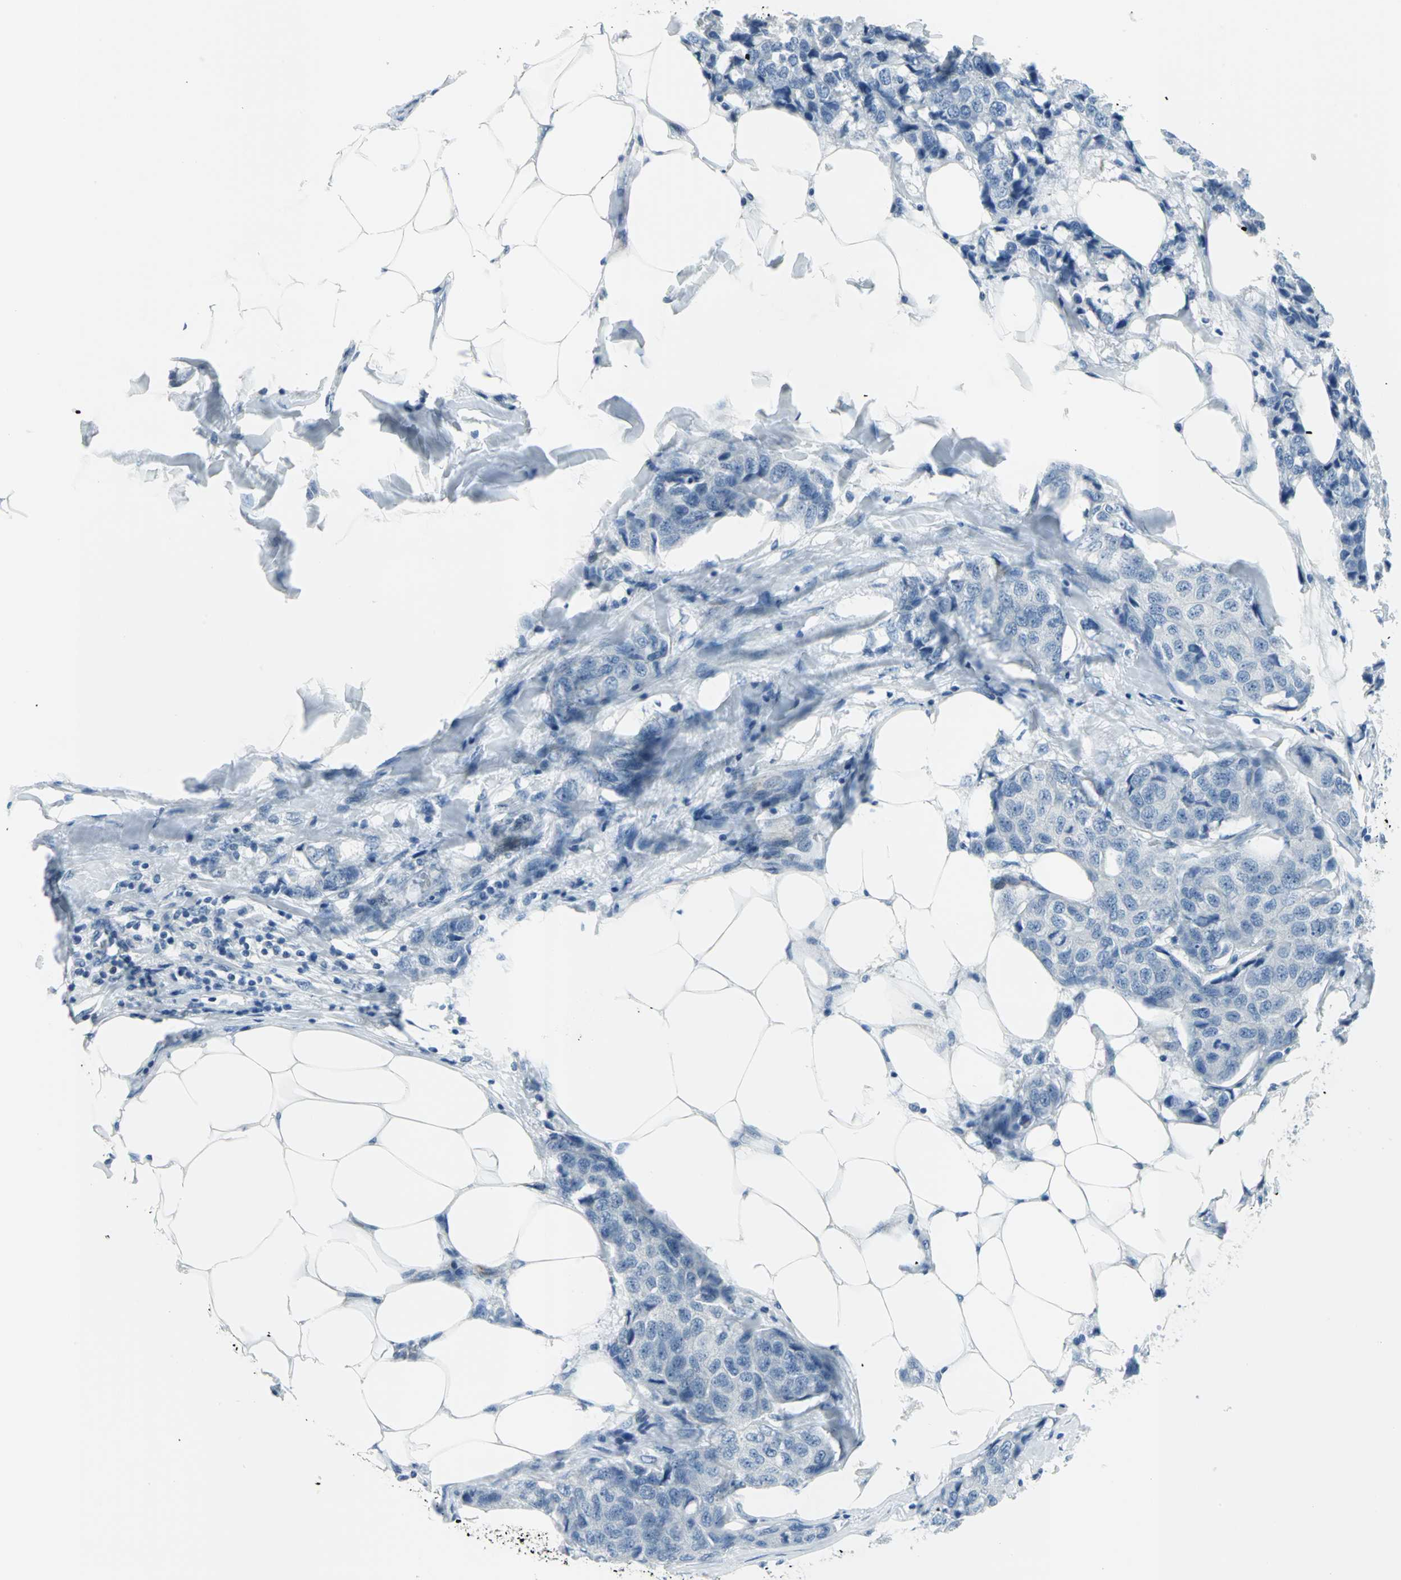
{"staining": {"intensity": "negative", "quantity": "none", "location": "none"}, "tissue": "breast cancer", "cell_type": "Tumor cells", "image_type": "cancer", "snomed": [{"axis": "morphology", "description": "Duct carcinoma"}, {"axis": "topography", "description": "Breast"}], "caption": "The micrograph displays no significant staining in tumor cells of breast intraductal carcinoma.", "gene": "DNAI2", "patient": {"sex": "female", "age": 80}}